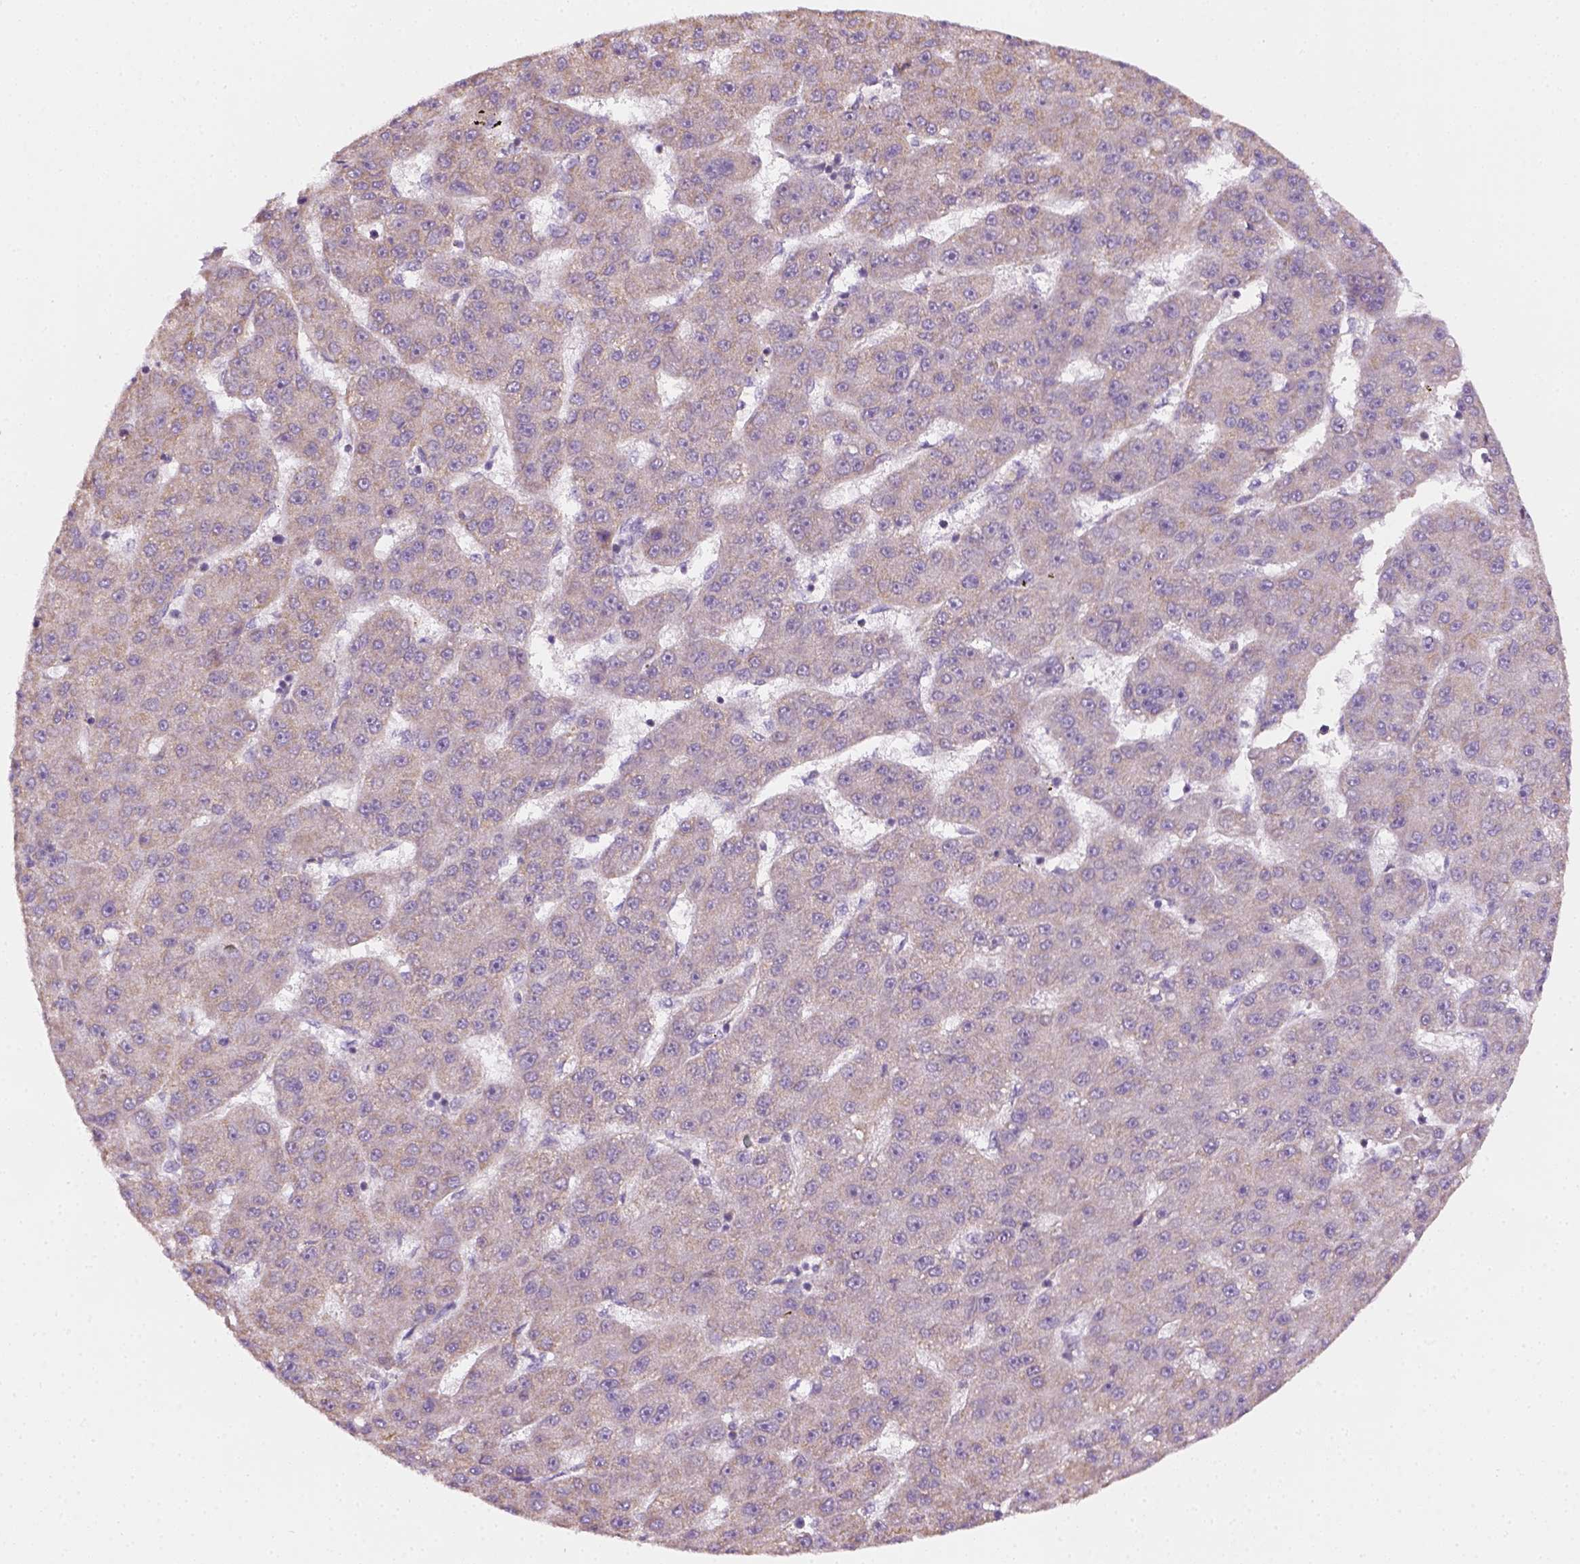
{"staining": {"intensity": "negative", "quantity": "none", "location": "none"}, "tissue": "liver cancer", "cell_type": "Tumor cells", "image_type": "cancer", "snomed": [{"axis": "morphology", "description": "Carcinoma, Hepatocellular, NOS"}, {"axis": "topography", "description": "Liver"}], "caption": "IHC of liver hepatocellular carcinoma shows no positivity in tumor cells.", "gene": "AWAT2", "patient": {"sex": "male", "age": 67}}